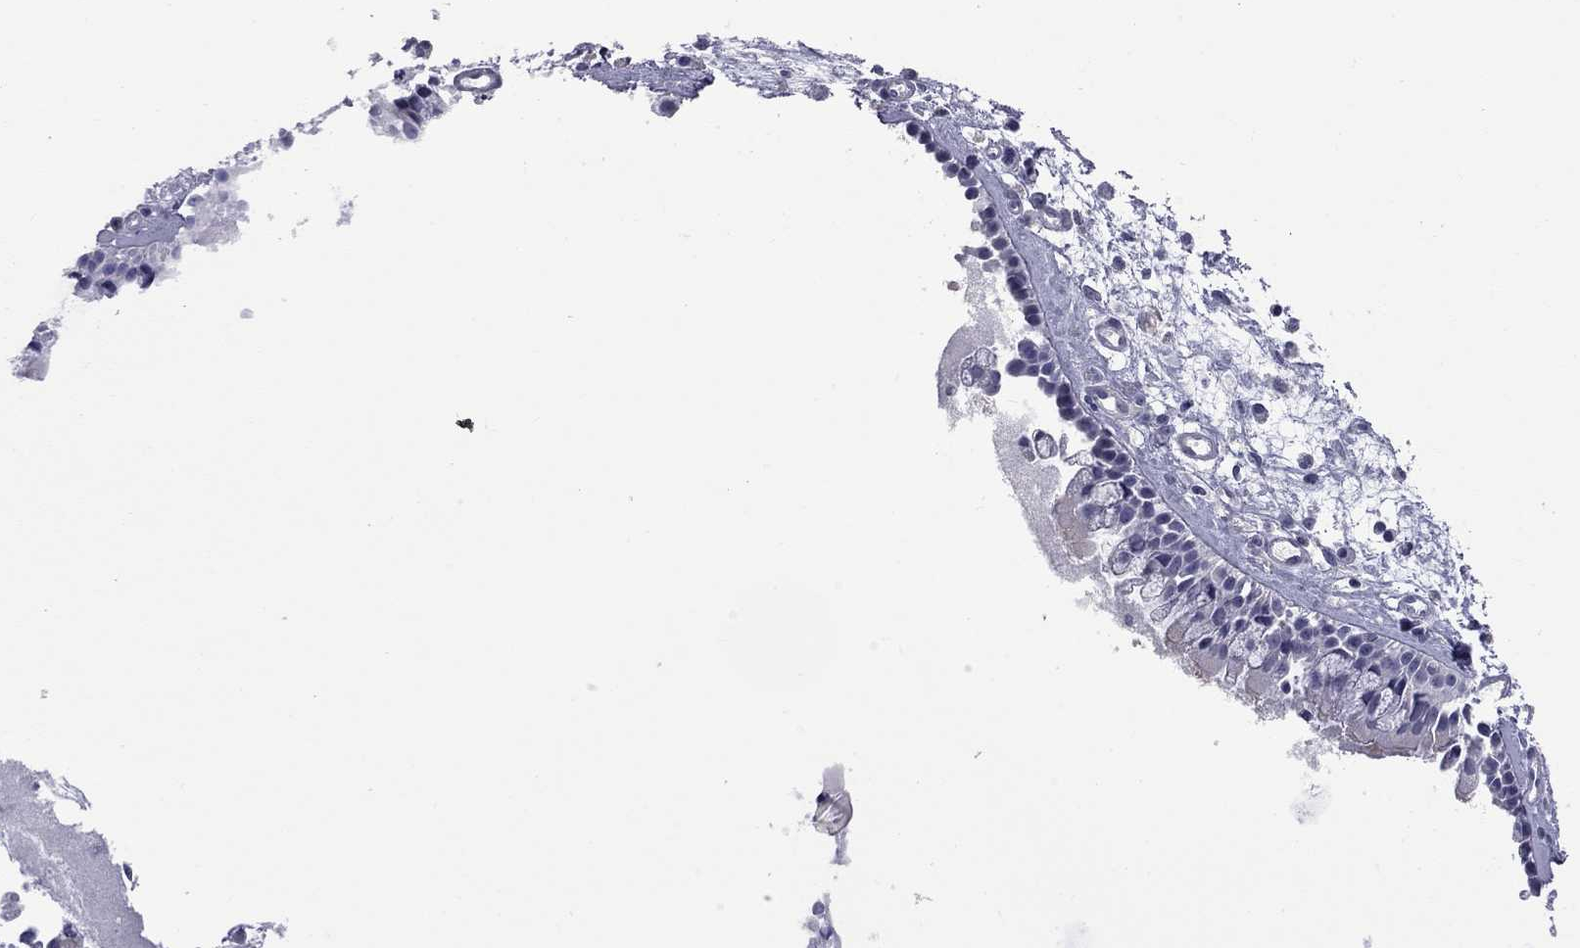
{"staining": {"intensity": "strong", "quantity": "<25%", "location": "cytoplasmic/membranous"}, "tissue": "nasopharynx", "cell_type": "Respiratory epithelial cells", "image_type": "normal", "snomed": [{"axis": "morphology", "description": "Normal tissue, NOS"}, {"axis": "topography", "description": "Nasopharynx"}], "caption": "An image showing strong cytoplasmic/membranous expression in about <25% of respiratory epithelial cells in benign nasopharynx, as visualized by brown immunohistochemical staining.", "gene": "GSG1L", "patient": {"sex": "female", "age": 47}}